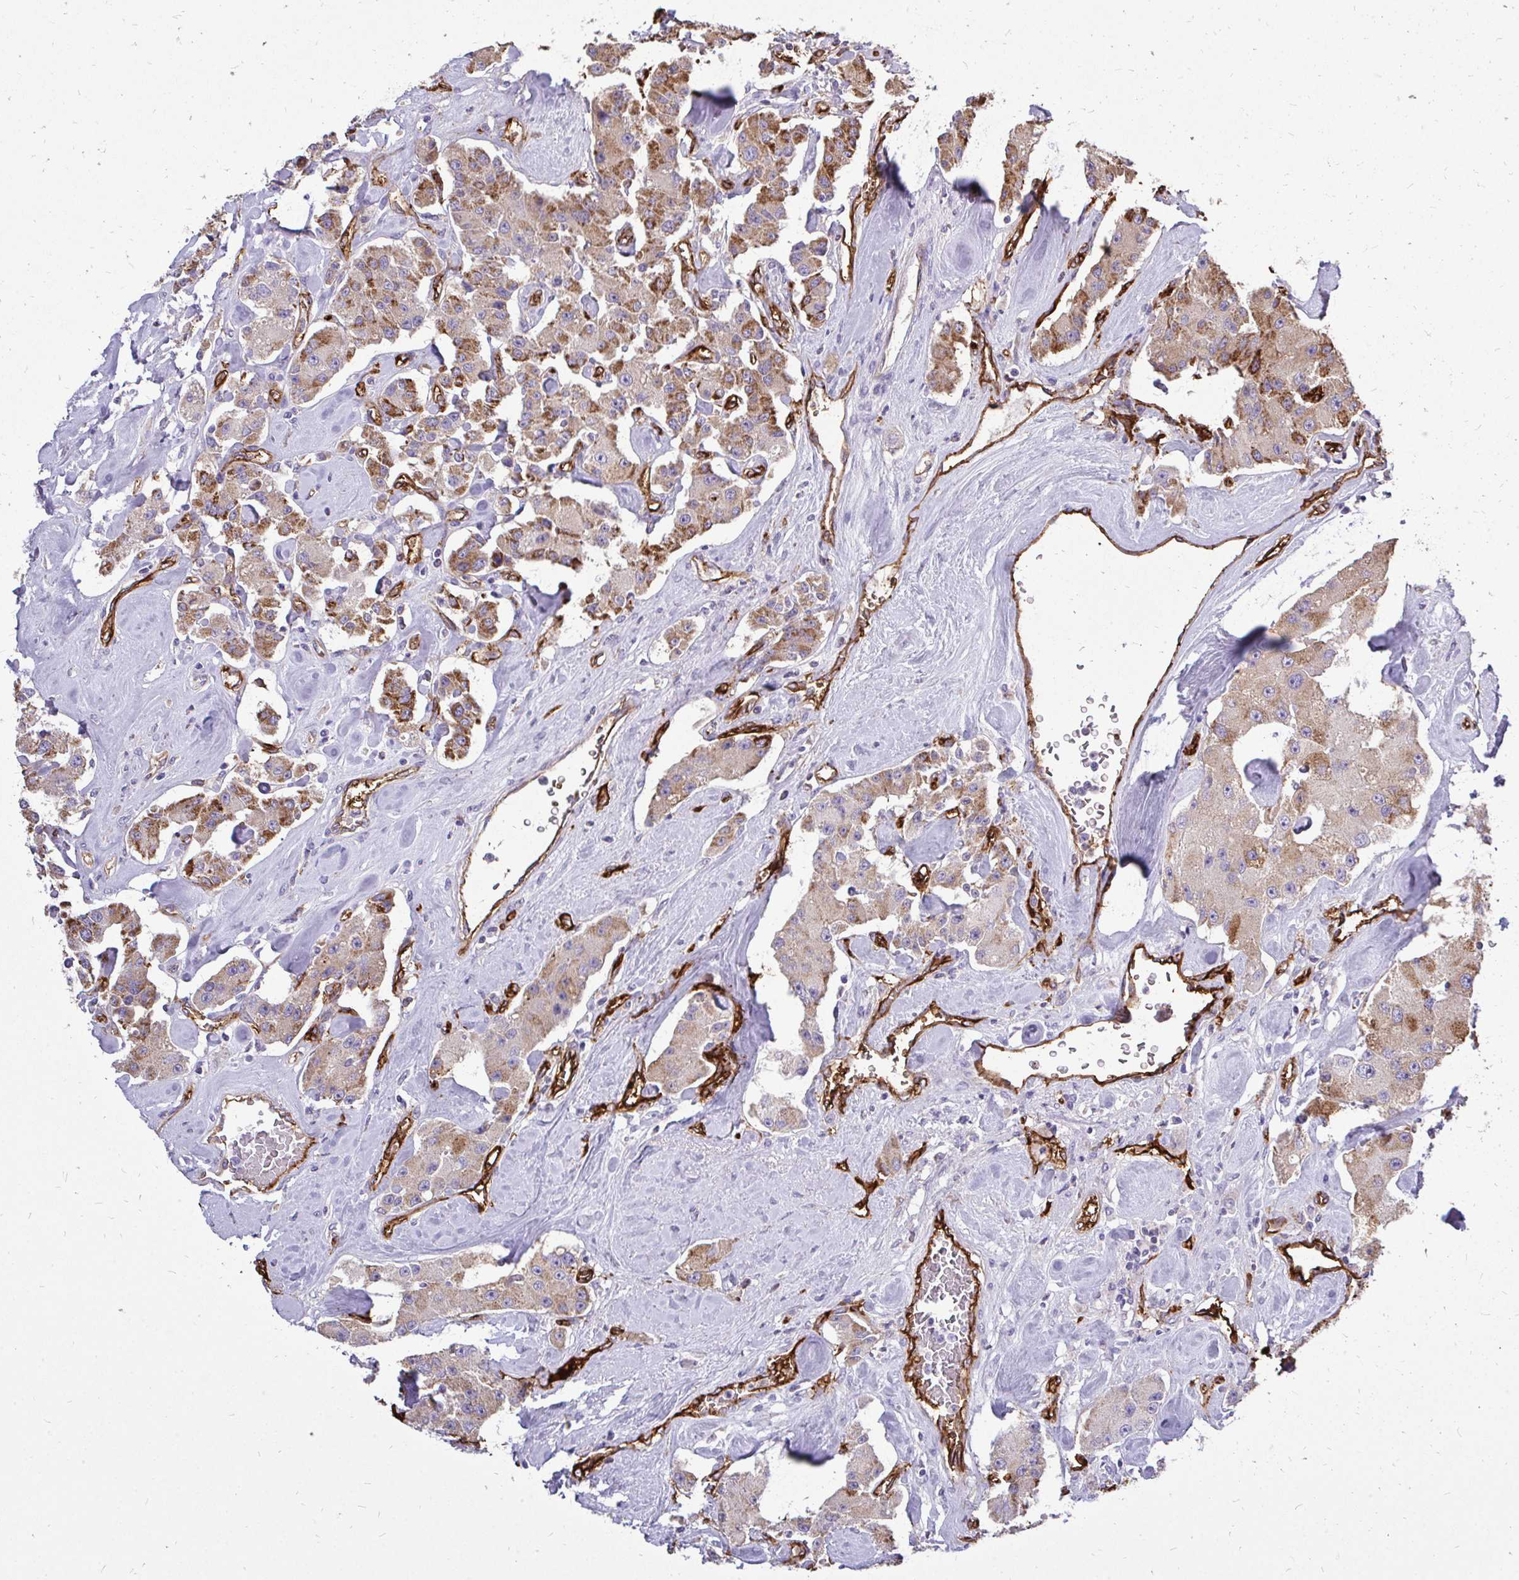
{"staining": {"intensity": "moderate", "quantity": "25%-75%", "location": "cytoplasmic/membranous"}, "tissue": "carcinoid", "cell_type": "Tumor cells", "image_type": "cancer", "snomed": [{"axis": "morphology", "description": "Carcinoid, malignant, NOS"}, {"axis": "topography", "description": "Pancreas"}], "caption": "Immunohistochemistry image of malignant carcinoid stained for a protein (brown), which demonstrates medium levels of moderate cytoplasmic/membranous expression in about 25%-75% of tumor cells.", "gene": "MARCKSL1", "patient": {"sex": "male", "age": 41}}